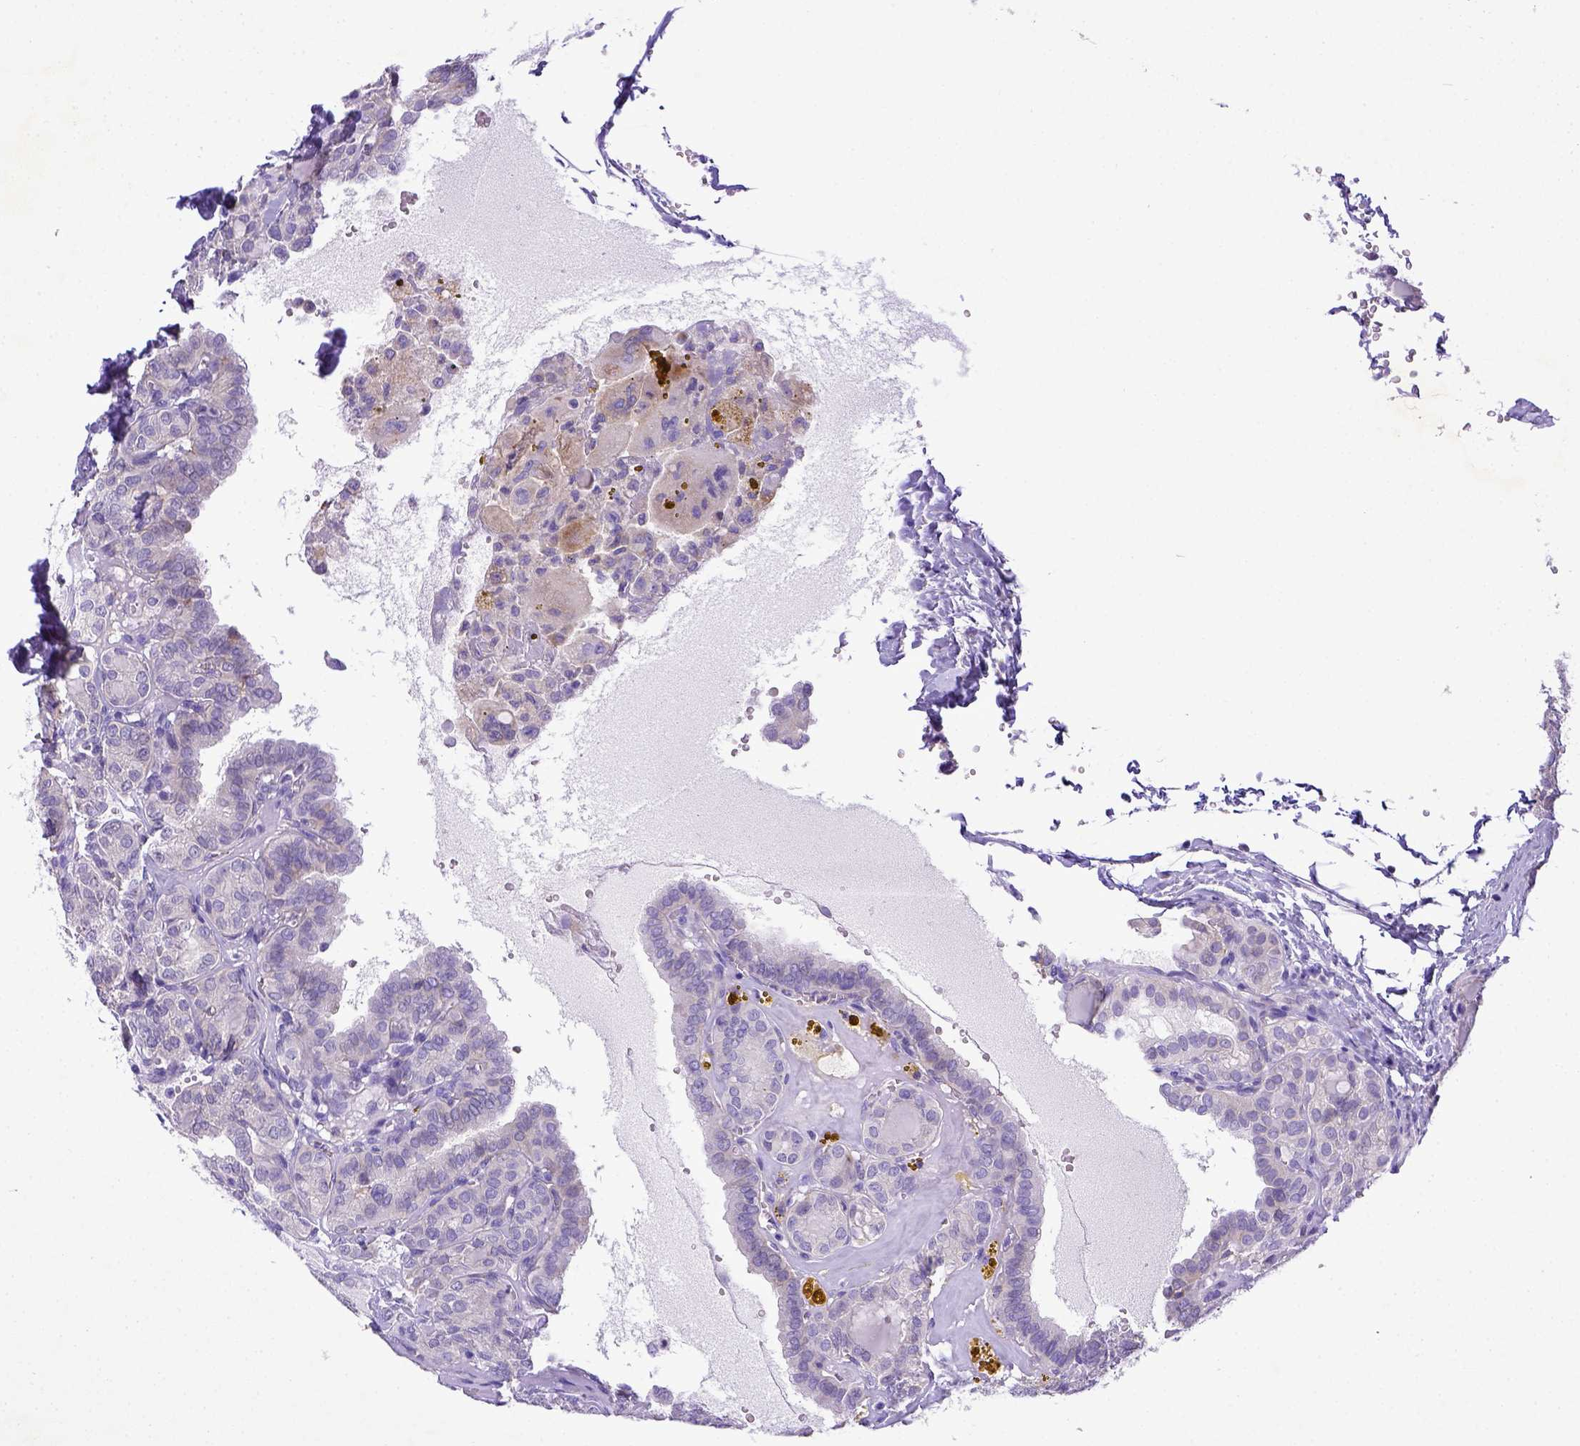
{"staining": {"intensity": "negative", "quantity": "none", "location": "none"}, "tissue": "thyroid cancer", "cell_type": "Tumor cells", "image_type": "cancer", "snomed": [{"axis": "morphology", "description": "Papillary adenocarcinoma, NOS"}, {"axis": "topography", "description": "Thyroid gland"}], "caption": "Protein analysis of thyroid cancer (papillary adenocarcinoma) demonstrates no significant expression in tumor cells.", "gene": "CD40", "patient": {"sex": "female", "age": 41}}